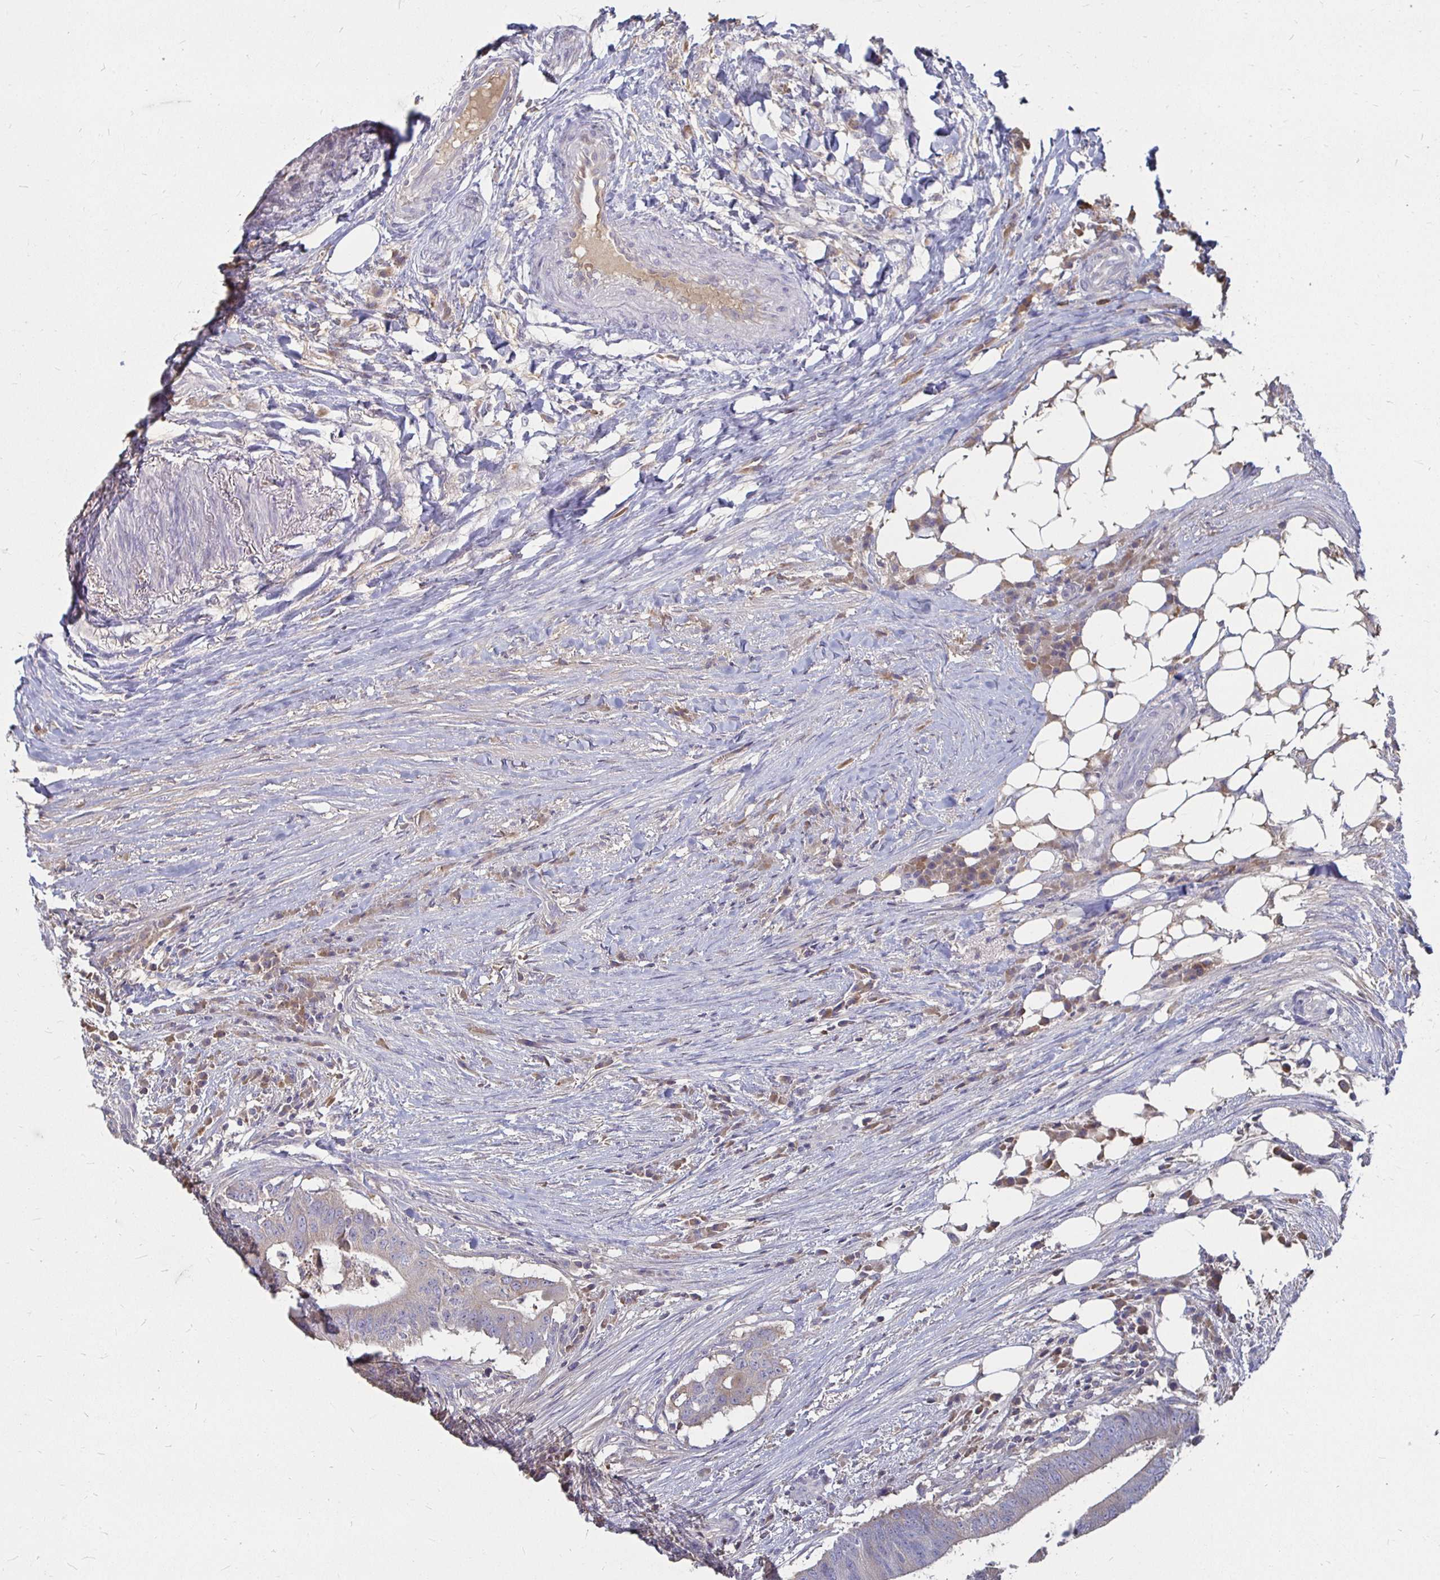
{"staining": {"intensity": "weak", "quantity": "<25%", "location": "cytoplasmic/membranous"}, "tissue": "colorectal cancer", "cell_type": "Tumor cells", "image_type": "cancer", "snomed": [{"axis": "morphology", "description": "Adenocarcinoma, NOS"}, {"axis": "topography", "description": "Colon"}], "caption": "Tumor cells are negative for protein expression in human adenocarcinoma (colorectal). (DAB (3,3'-diaminobenzidine) immunohistochemistry visualized using brightfield microscopy, high magnification).", "gene": "RNF144B", "patient": {"sex": "female", "age": 43}}